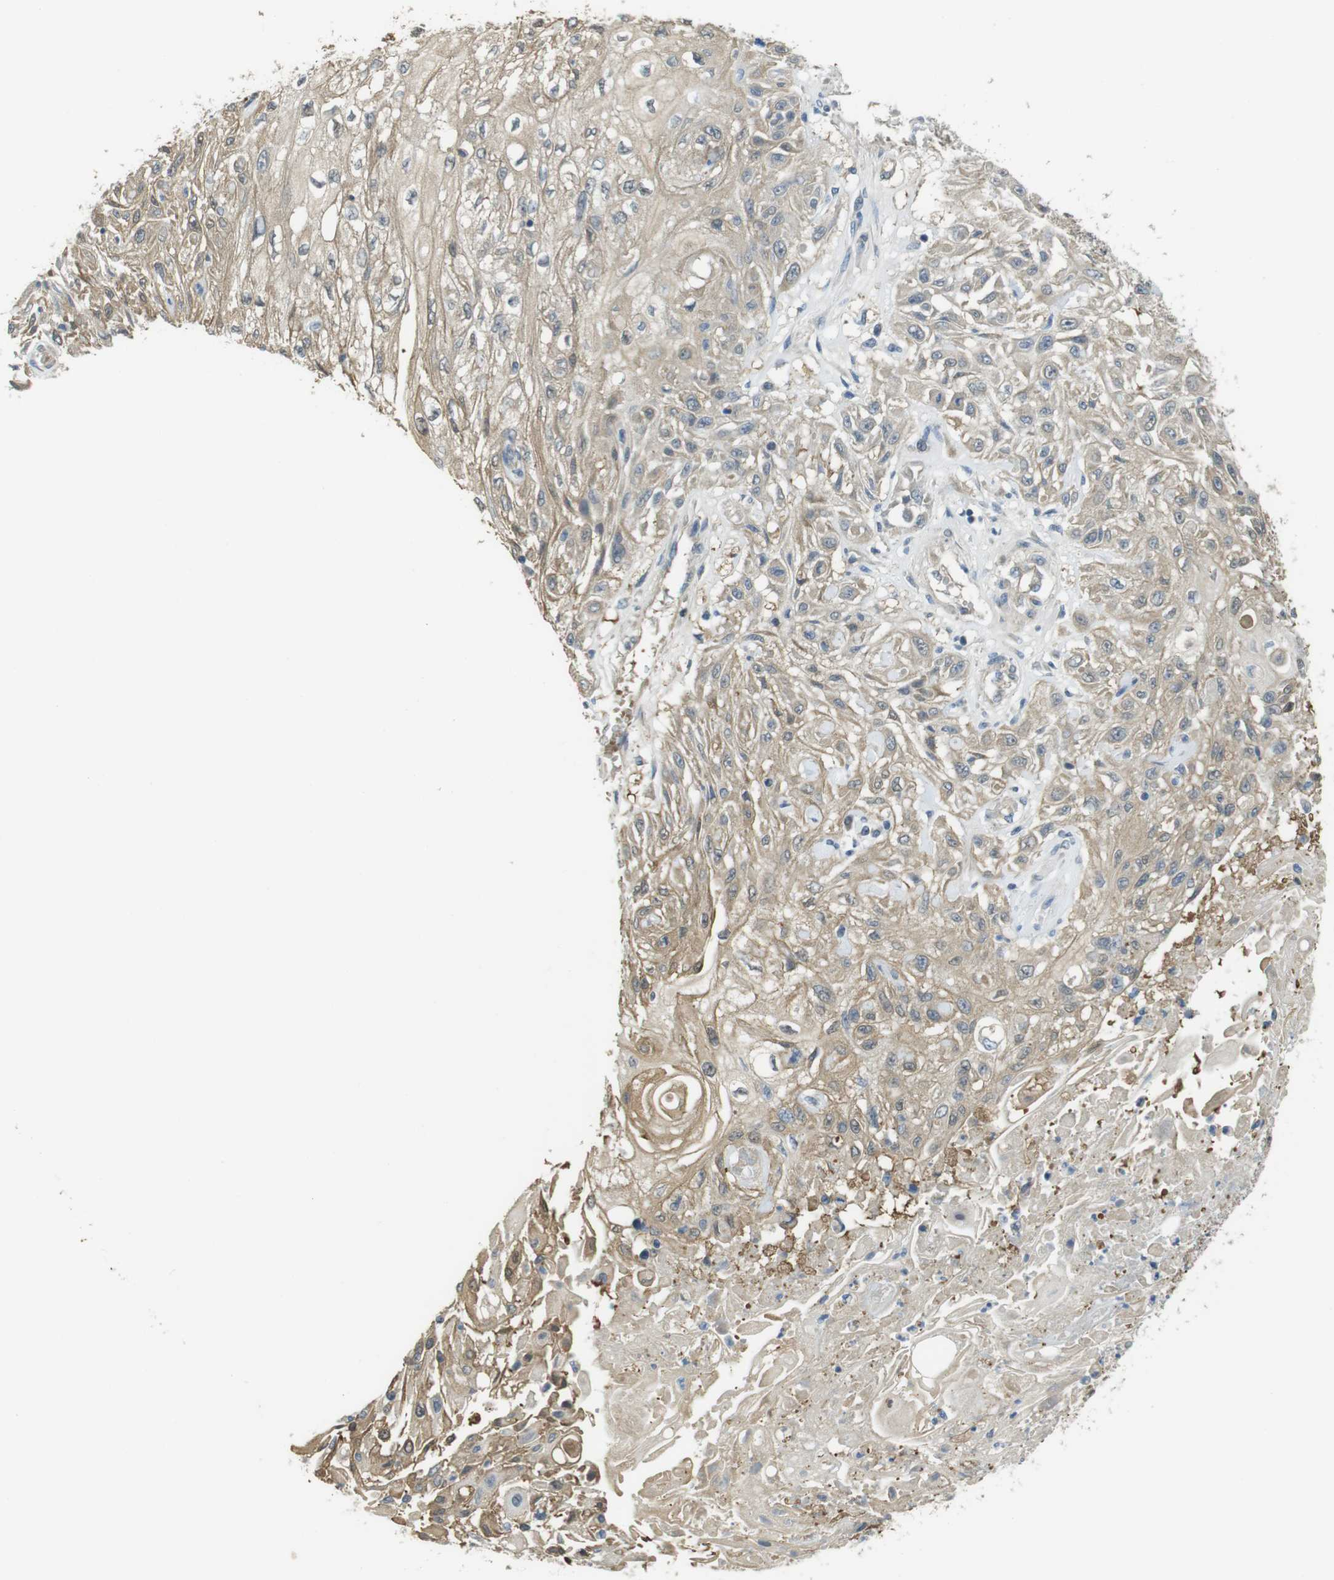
{"staining": {"intensity": "weak", "quantity": ">75%", "location": "cytoplasmic/membranous"}, "tissue": "skin cancer", "cell_type": "Tumor cells", "image_type": "cancer", "snomed": [{"axis": "morphology", "description": "Squamous cell carcinoma, NOS"}, {"axis": "topography", "description": "Skin"}], "caption": "Human squamous cell carcinoma (skin) stained for a protein (brown) displays weak cytoplasmic/membranous positive expression in about >75% of tumor cells.", "gene": "ABHD15", "patient": {"sex": "male", "age": 75}}